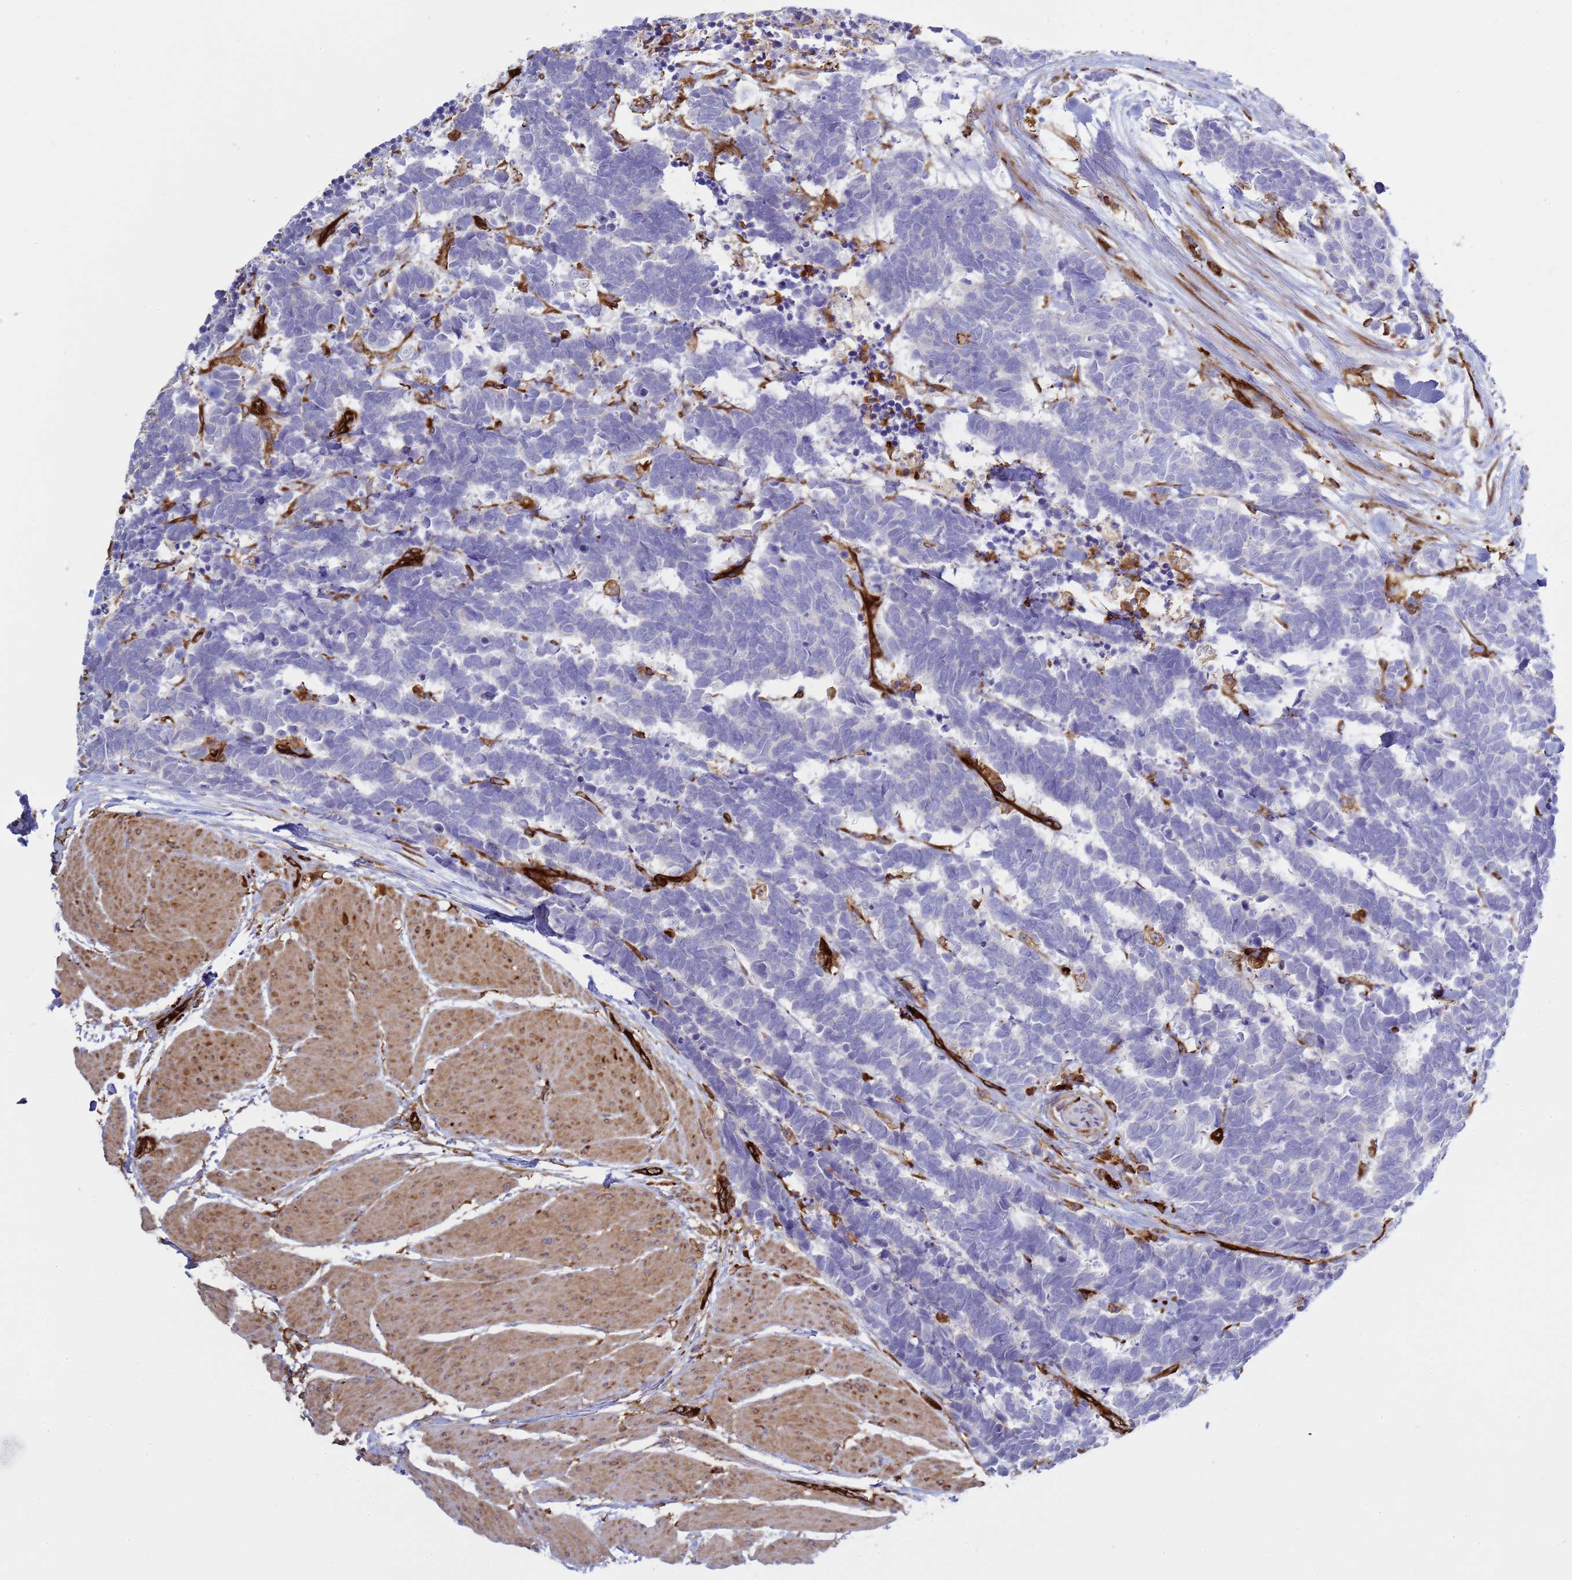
{"staining": {"intensity": "negative", "quantity": "none", "location": "none"}, "tissue": "carcinoid", "cell_type": "Tumor cells", "image_type": "cancer", "snomed": [{"axis": "morphology", "description": "Carcinoma, NOS"}, {"axis": "morphology", "description": "Carcinoid, malignant, NOS"}, {"axis": "topography", "description": "Urinary bladder"}], "caption": "DAB immunohistochemical staining of human carcinoma shows no significant staining in tumor cells.", "gene": "ZBTB8OS", "patient": {"sex": "male", "age": 57}}